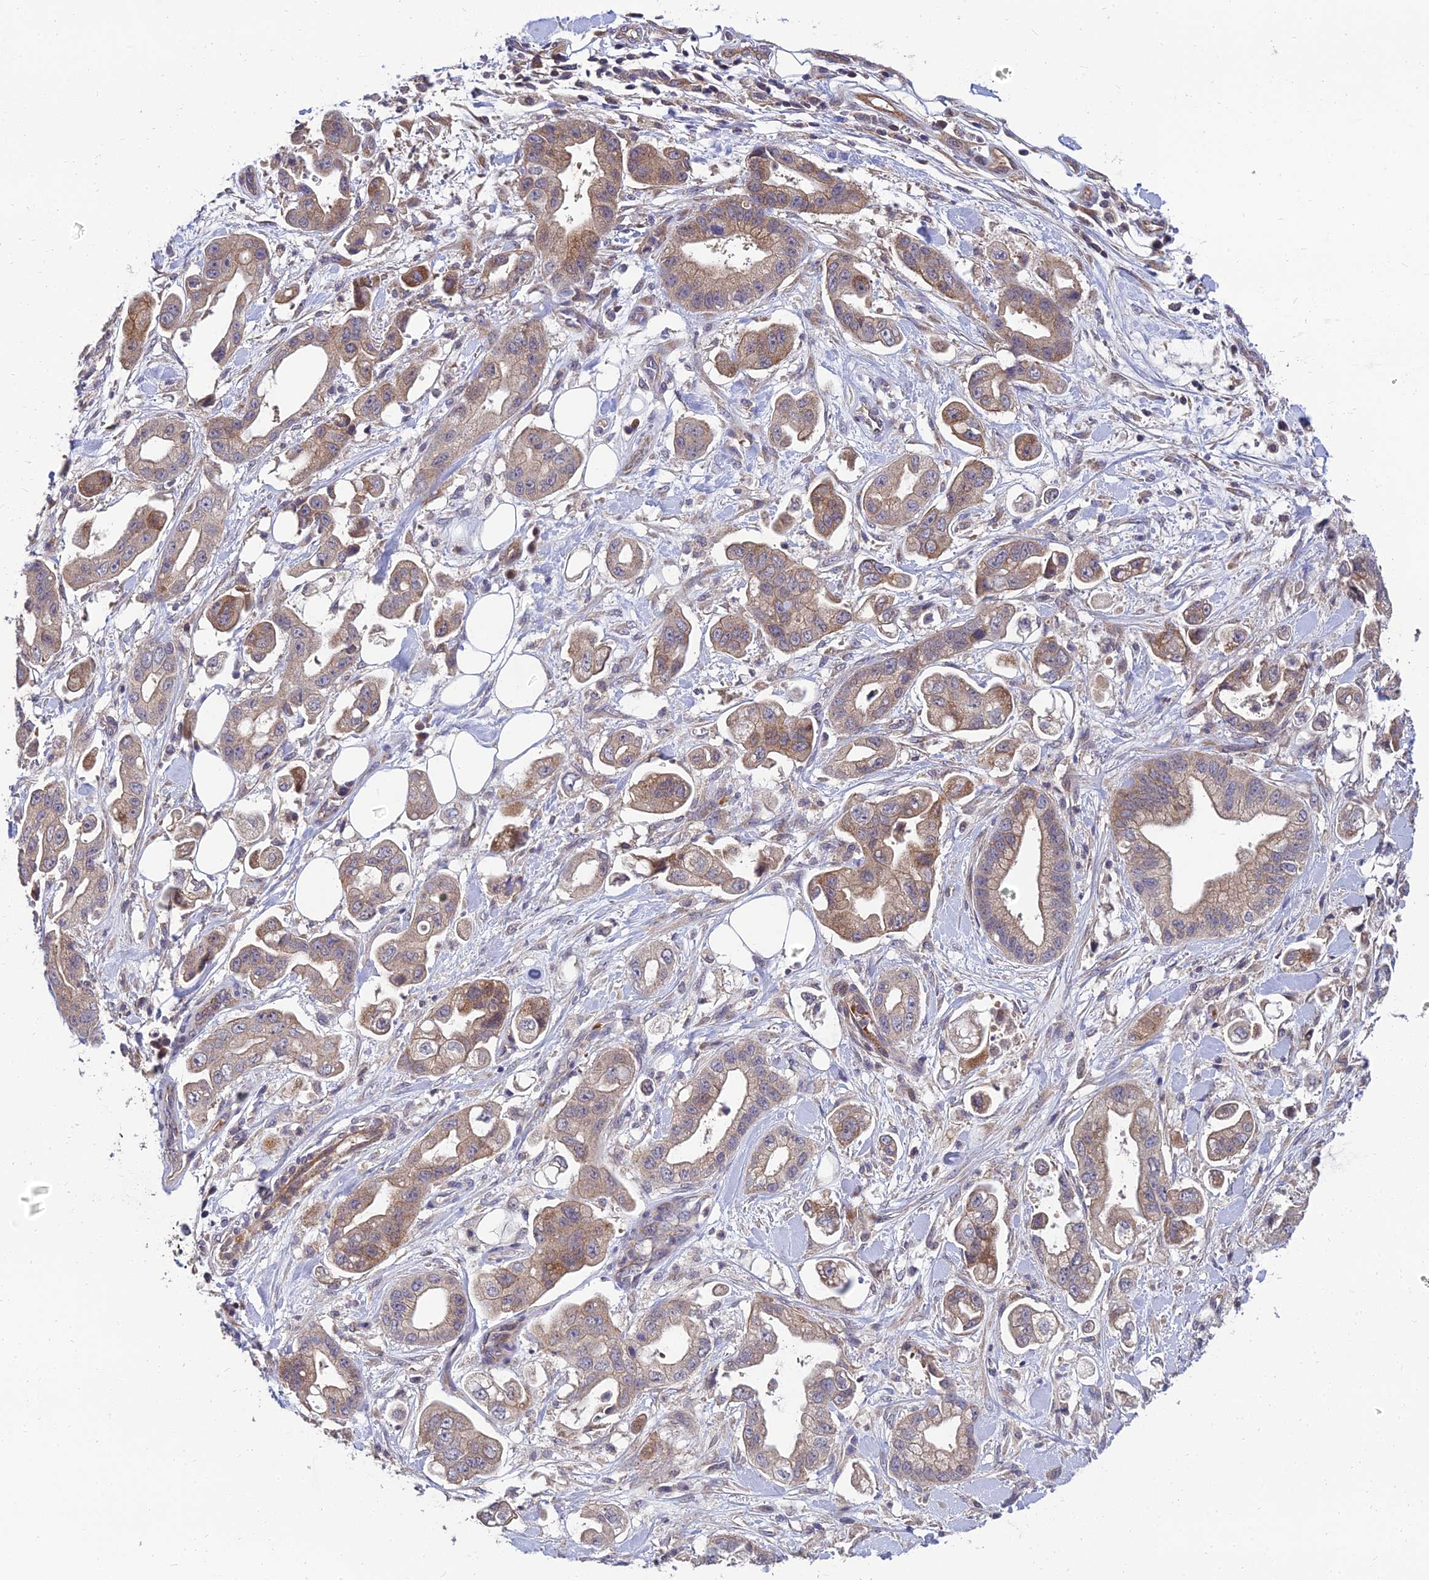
{"staining": {"intensity": "moderate", "quantity": "<25%", "location": "cytoplasmic/membranous"}, "tissue": "stomach cancer", "cell_type": "Tumor cells", "image_type": "cancer", "snomed": [{"axis": "morphology", "description": "Adenocarcinoma, NOS"}, {"axis": "topography", "description": "Stomach"}], "caption": "A photomicrograph of human adenocarcinoma (stomach) stained for a protein exhibits moderate cytoplasmic/membranous brown staining in tumor cells. The protein of interest is shown in brown color, while the nuclei are stained blue.", "gene": "NPY", "patient": {"sex": "male", "age": 62}}